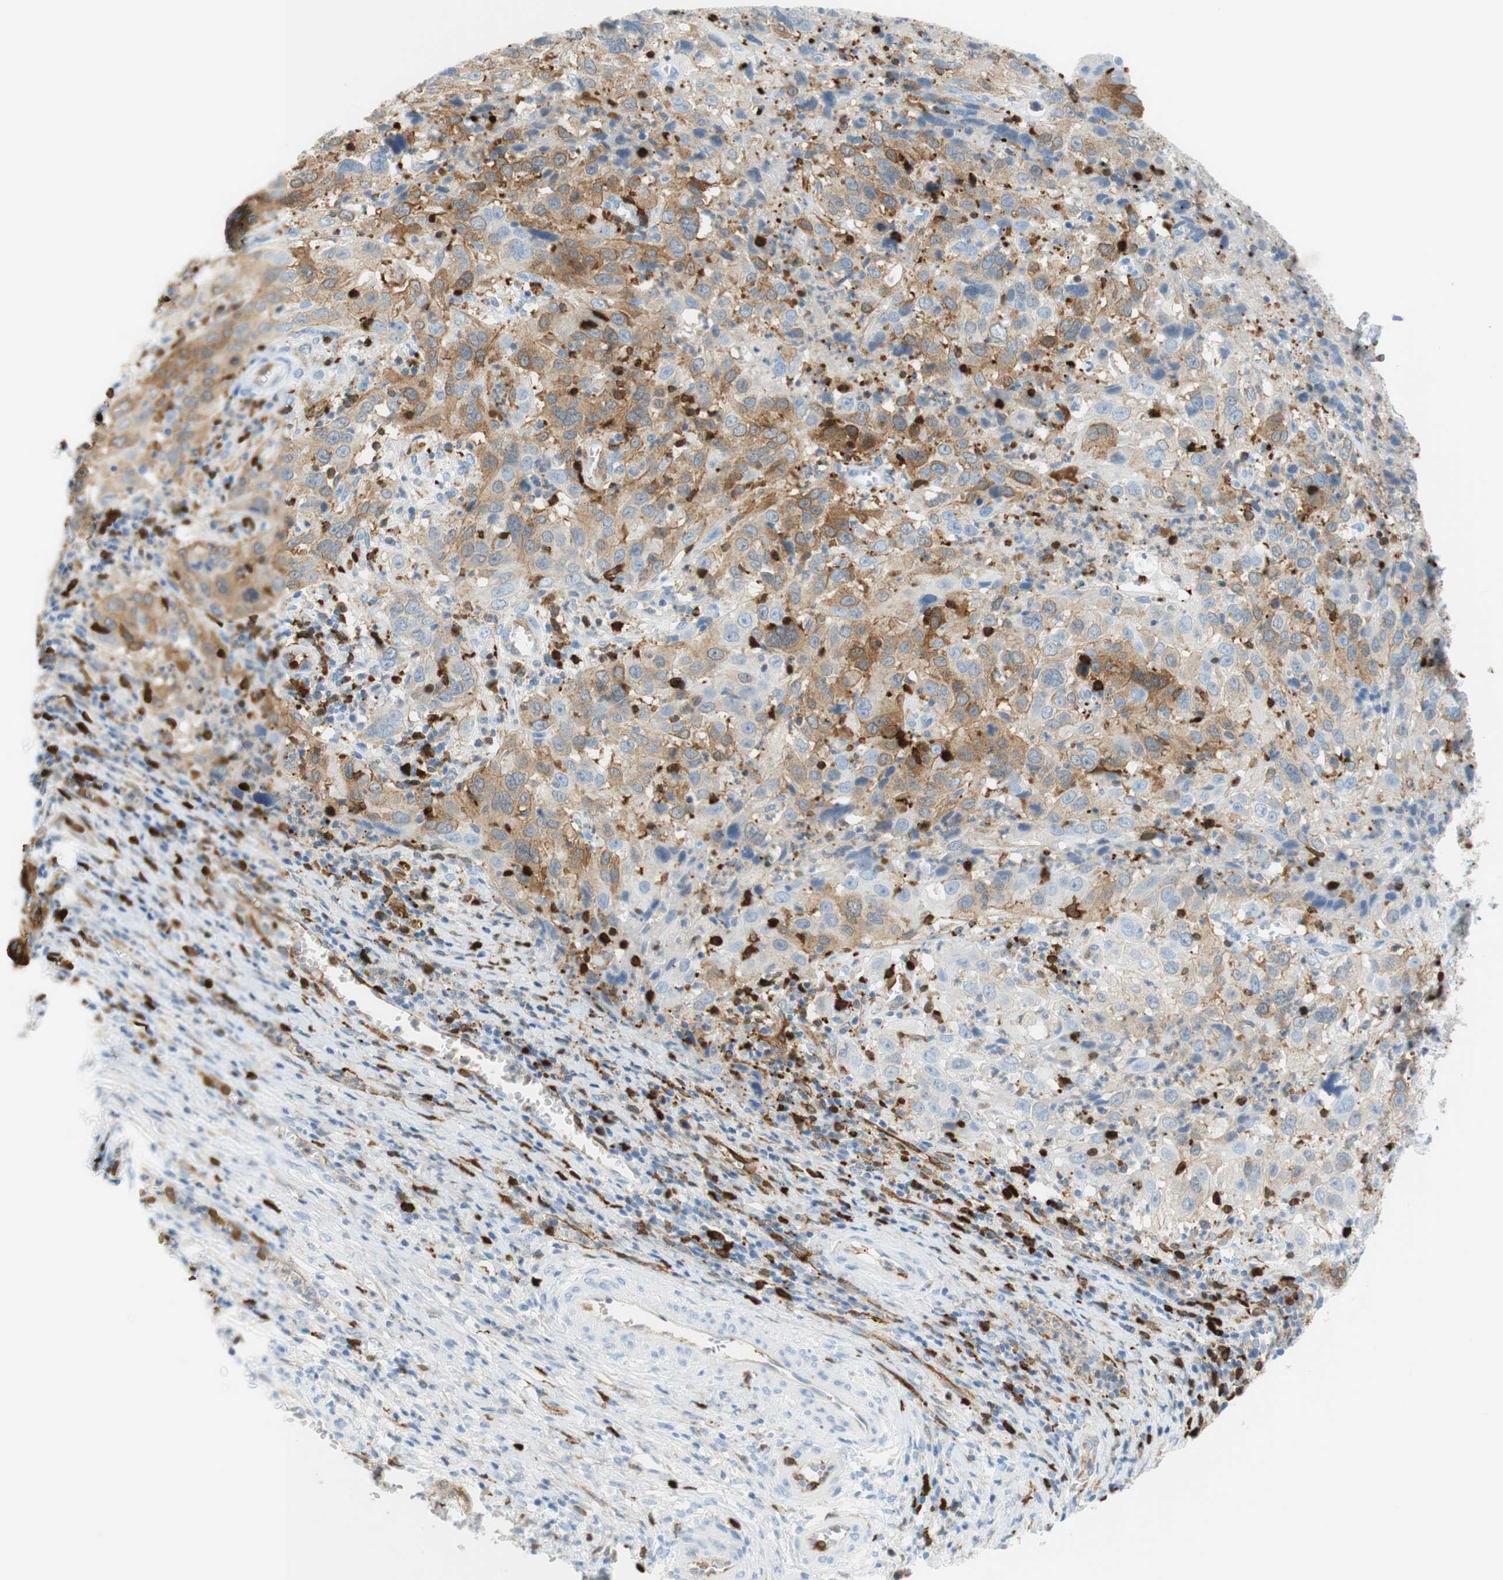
{"staining": {"intensity": "moderate", "quantity": ">75%", "location": "cytoplasmic/membranous"}, "tissue": "cervical cancer", "cell_type": "Tumor cells", "image_type": "cancer", "snomed": [{"axis": "morphology", "description": "Squamous cell carcinoma, NOS"}, {"axis": "topography", "description": "Cervix"}], "caption": "Immunohistochemical staining of squamous cell carcinoma (cervical) exhibits moderate cytoplasmic/membranous protein staining in approximately >75% of tumor cells.", "gene": "STMN1", "patient": {"sex": "female", "age": 32}}